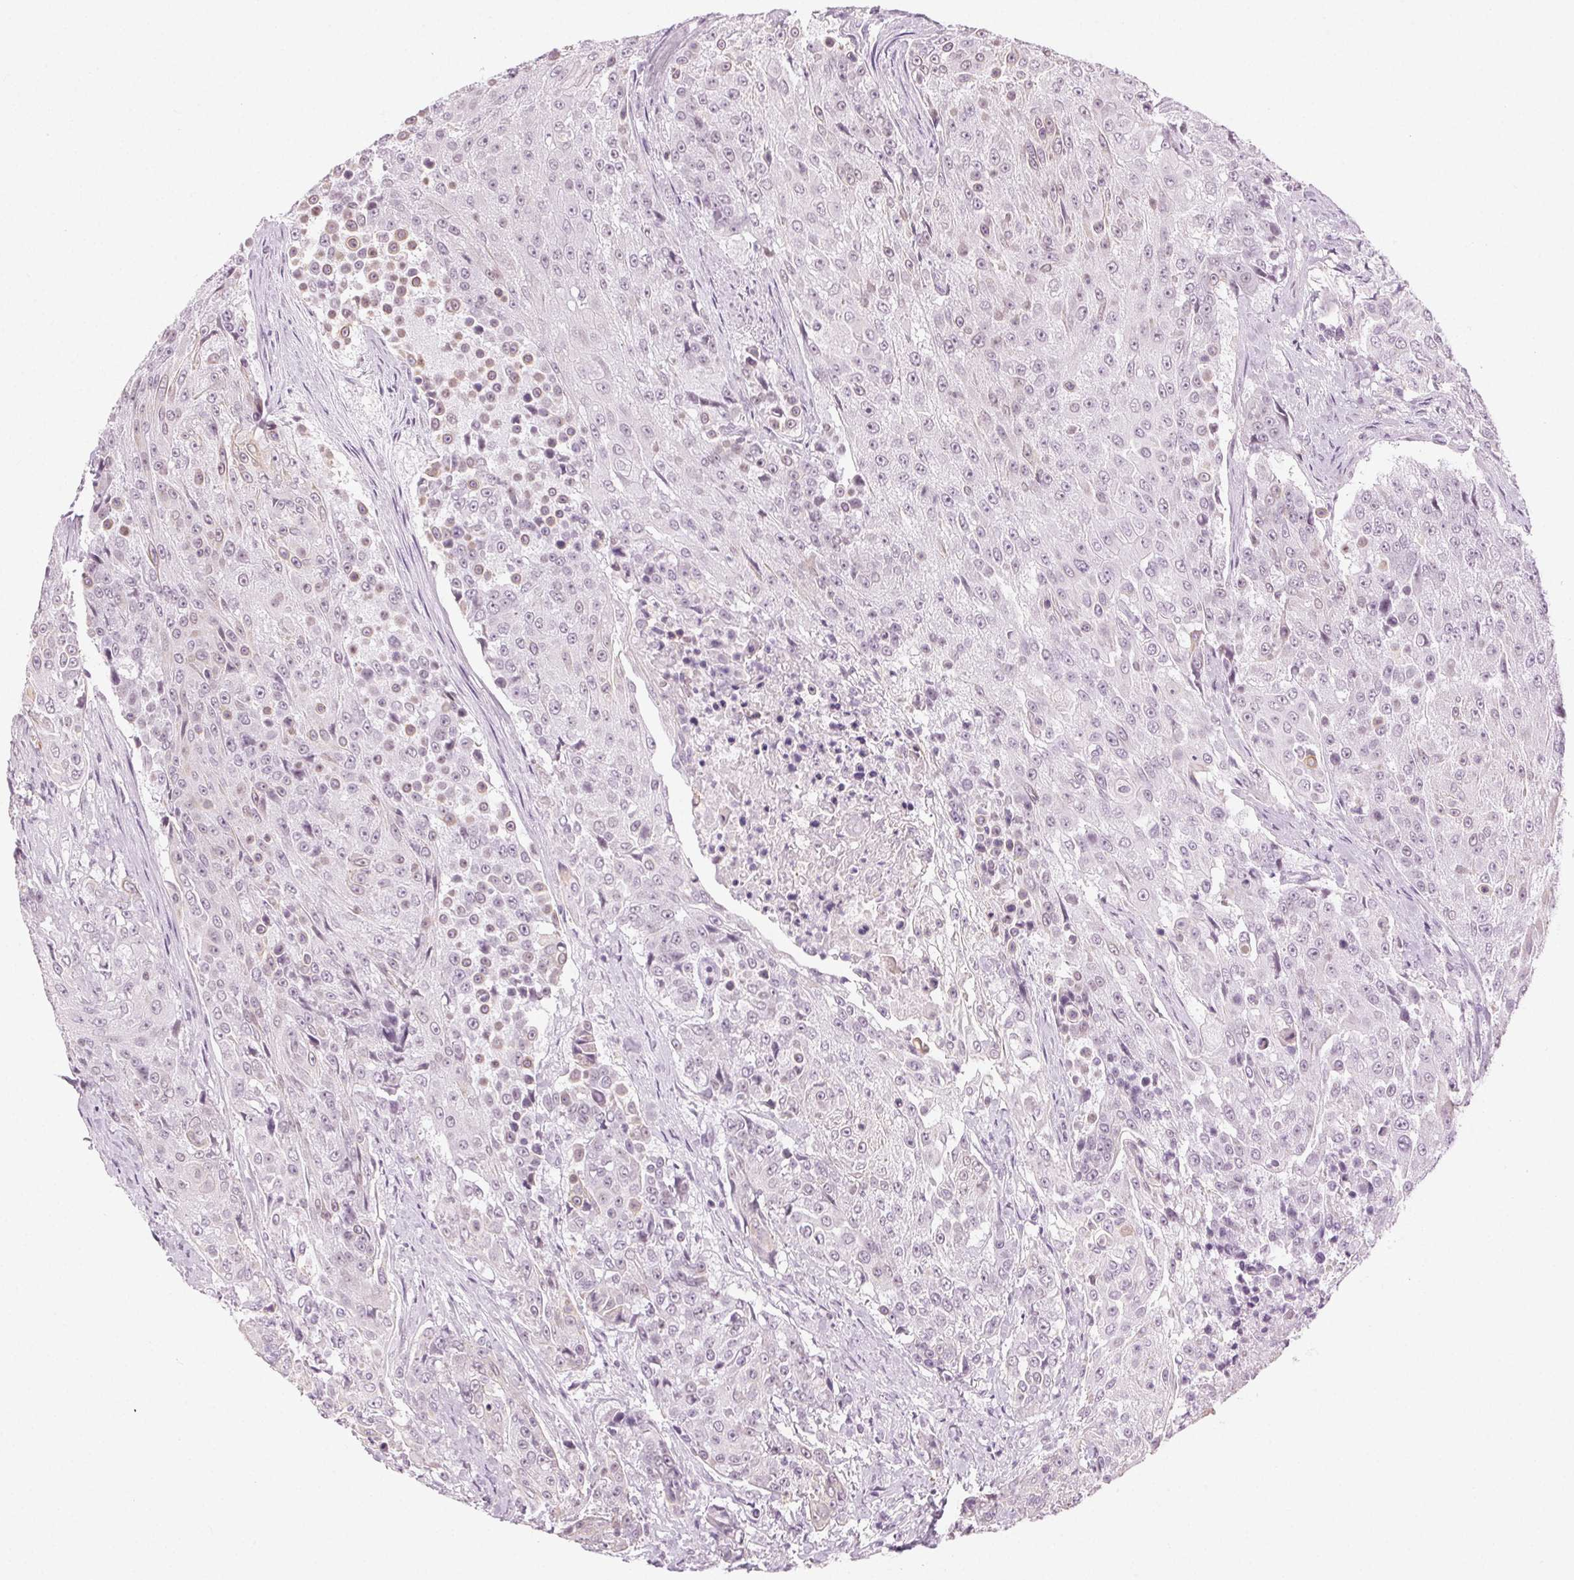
{"staining": {"intensity": "negative", "quantity": "none", "location": "none"}, "tissue": "urothelial cancer", "cell_type": "Tumor cells", "image_type": "cancer", "snomed": [{"axis": "morphology", "description": "Urothelial carcinoma, High grade"}, {"axis": "topography", "description": "Urinary bladder"}], "caption": "Immunohistochemistry of urothelial carcinoma (high-grade) reveals no staining in tumor cells.", "gene": "AIF1L", "patient": {"sex": "female", "age": 63}}